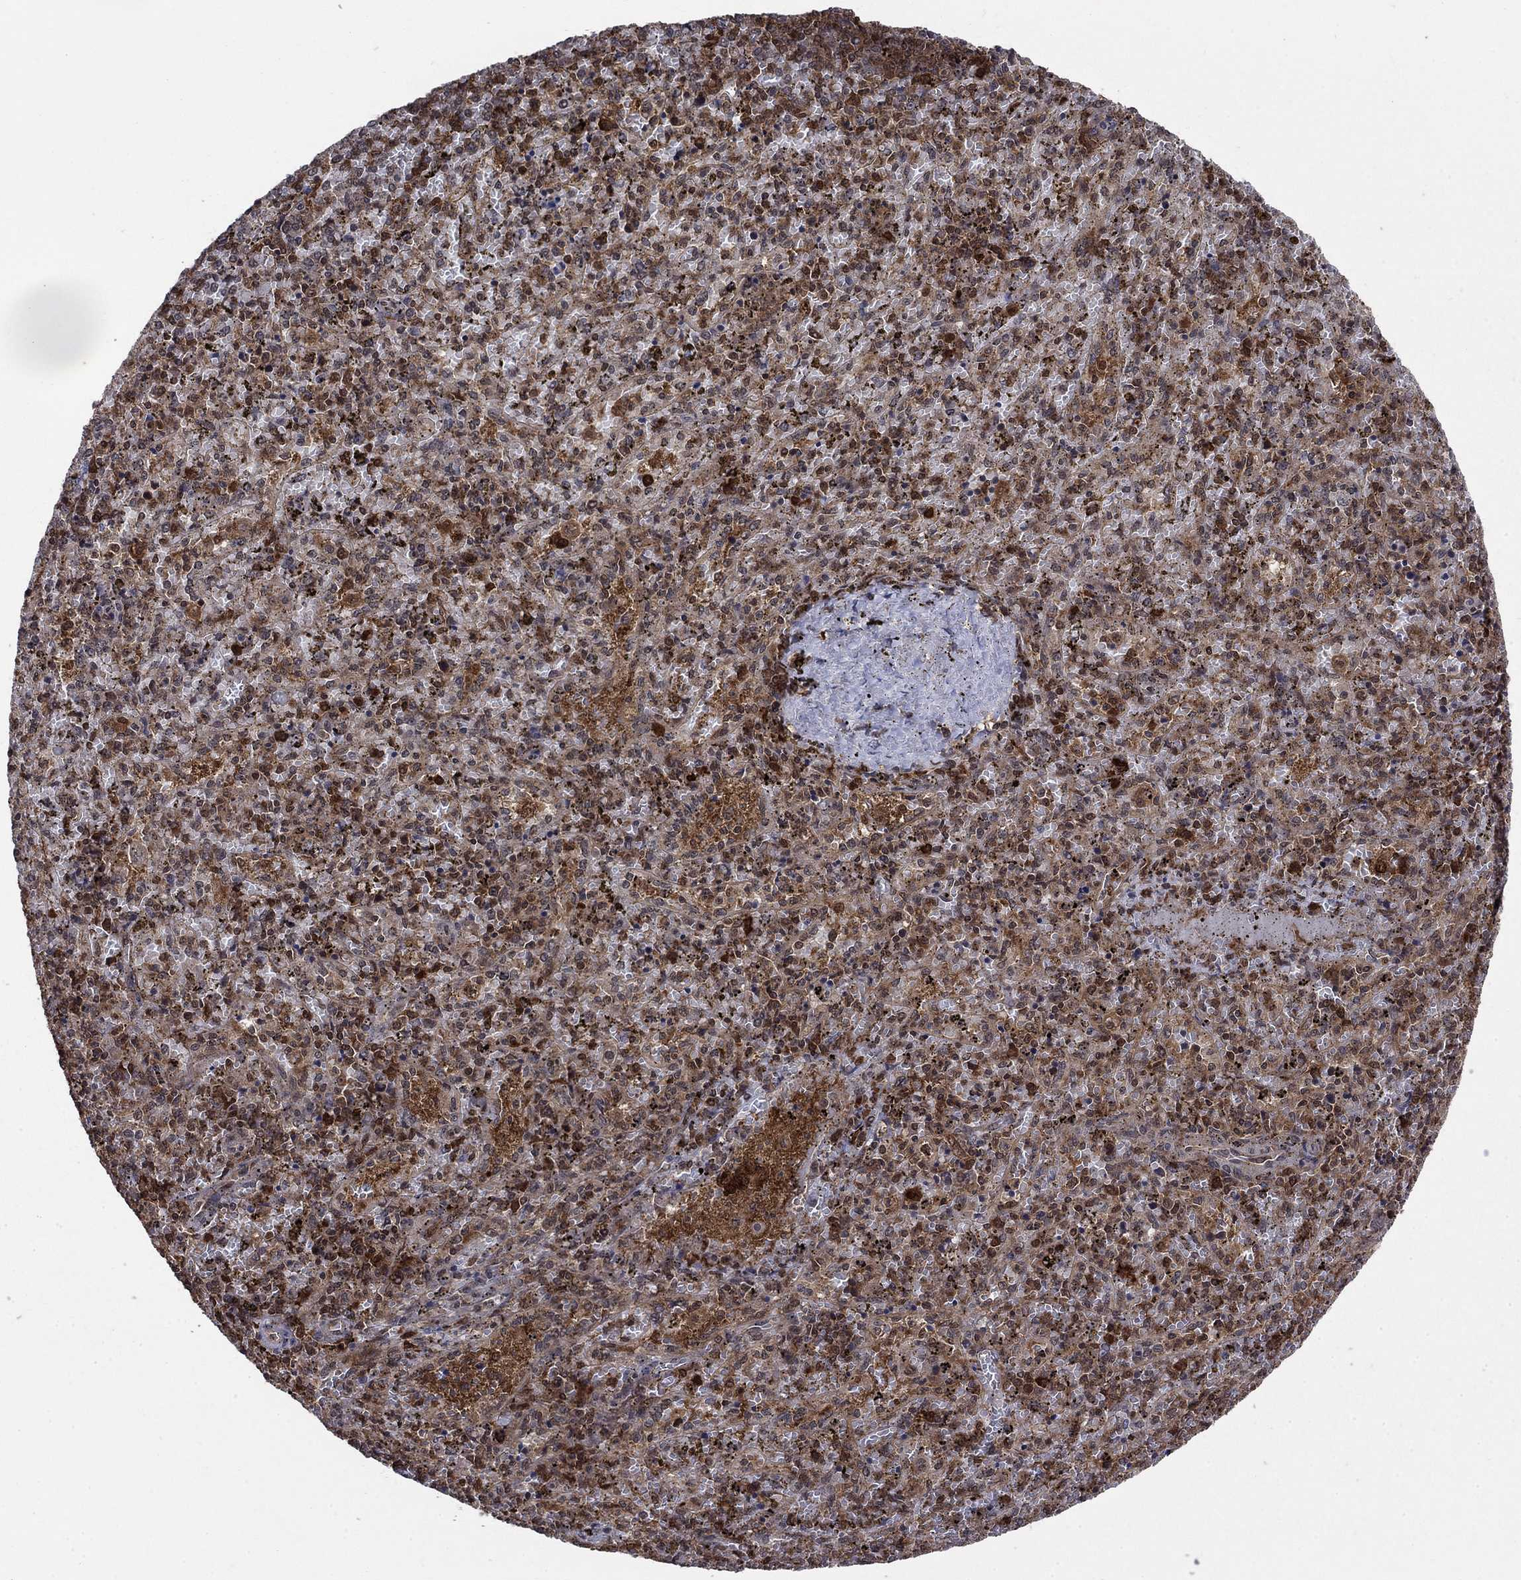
{"staining": {"intensity": "moderate", "quantity": "25%-75%", "location": "cytoplasmic/membranous"}, "tissue": "spleen", "cell_type": "Cells in red pulp", "image_type": "normal", "snomed": [{"axis": "morphology", "description": "Normal tissue, NOS"}, {"axis": "topography", "description": "Spleen"}], "caption": "Cells in red pulp display medium levels of moderate cytoplasmic/membranous staining in approximately 25%-75% of cells in benign spleen.", "gene": "CACYBP", "patient": {"sex": "female", "age": 50}}